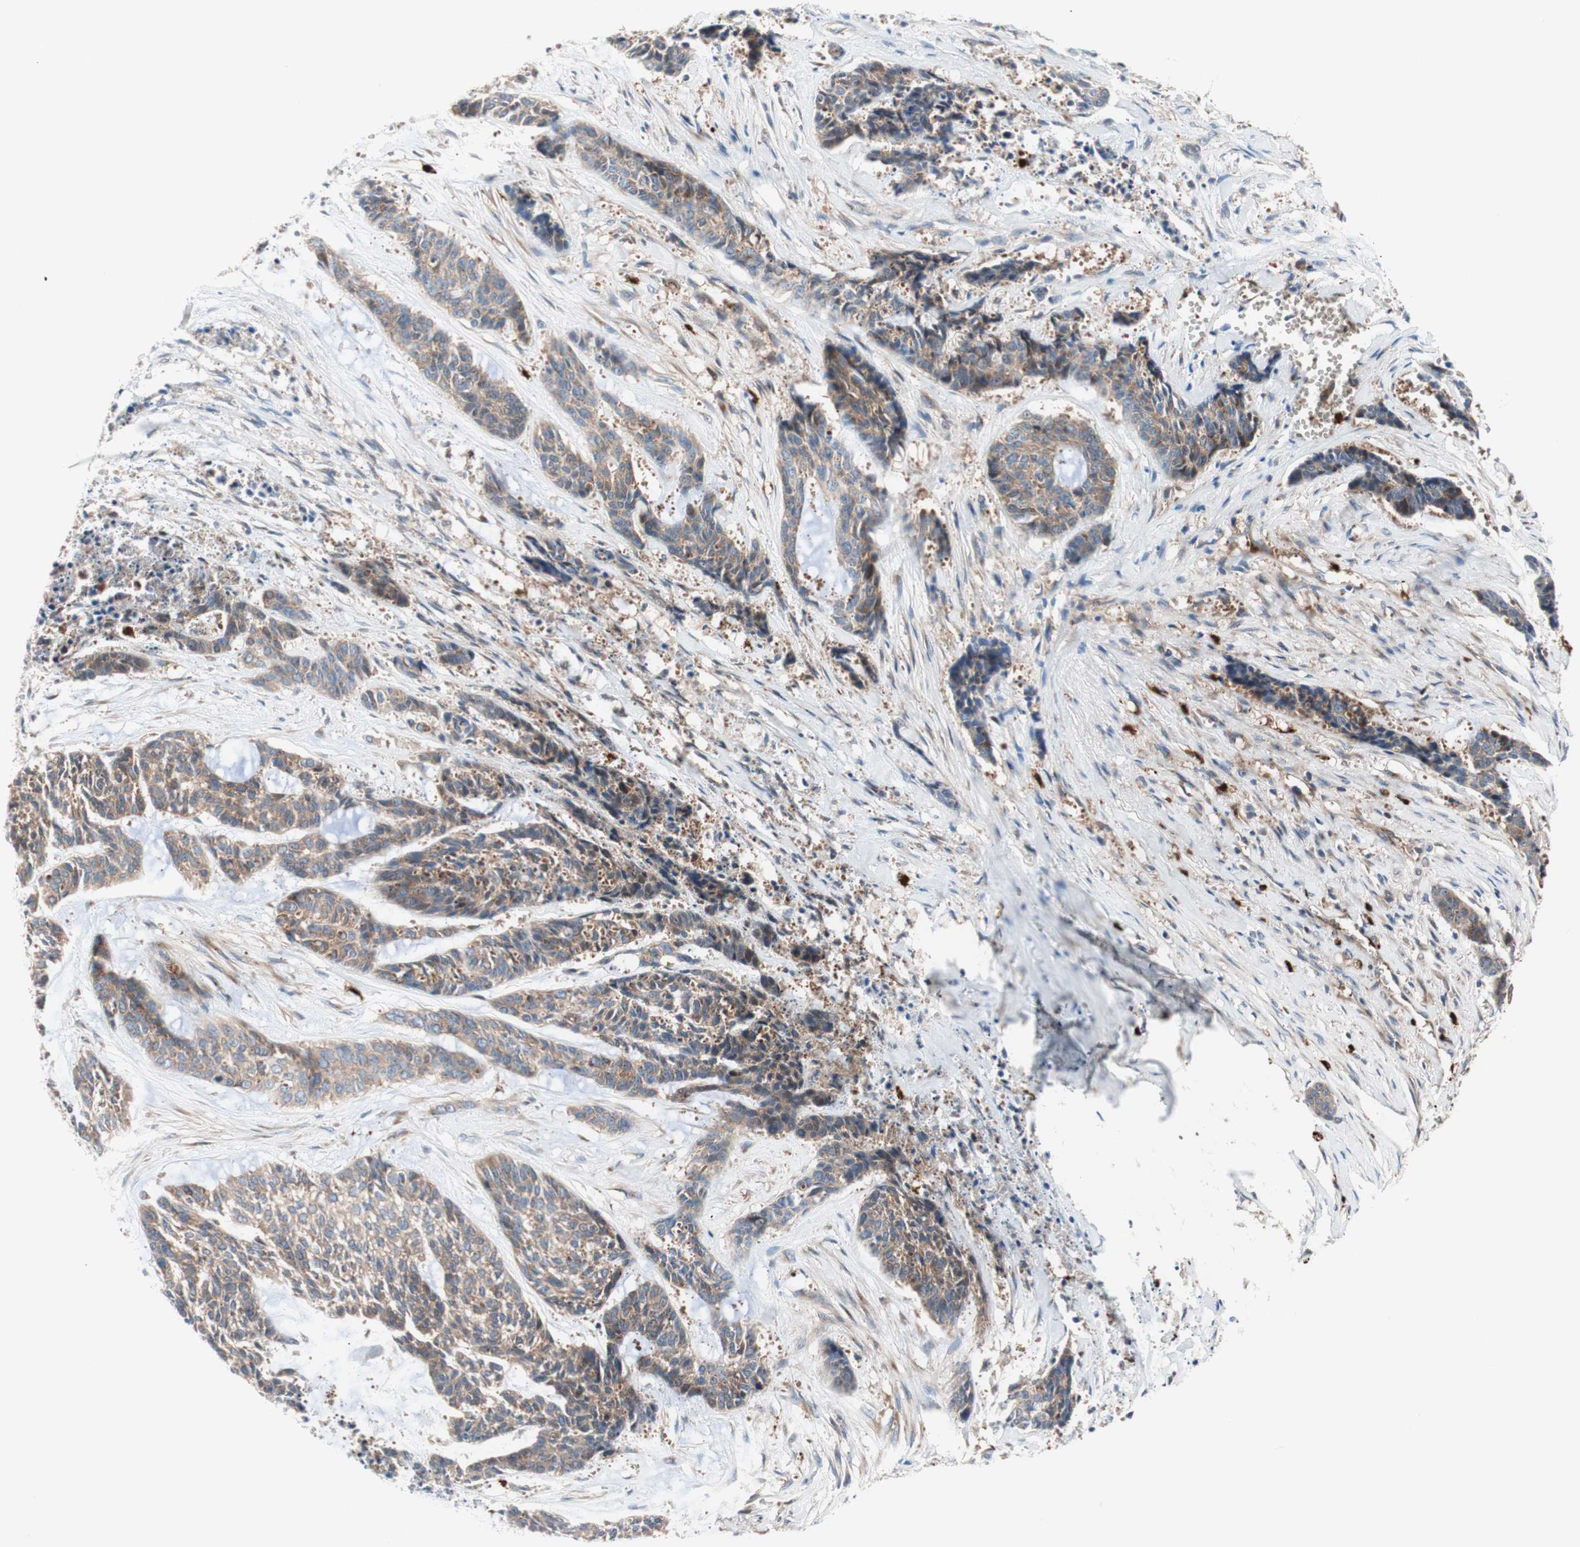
{"staining": {"intensity": "moderate", "quantity": ">75%", "location": "cytoplasmic/membranous"}, "tissue": "skin cancer", "cell_type": "Tumor cells", "image_type": "cancer", "snomed": [{"axis": "morphology", "description": "Basal cell carcinoma"}, {"axis": "topography", "description": "Skin"}], "caption": "A micrograph of human skin cancer (basal cell carcinoma) stained for a protein exhibits moderate cytoplasmic/membranous brown staining in tumor cells.", "gene": "USP9X", "patient": {"sex": "female", "age": 64}}